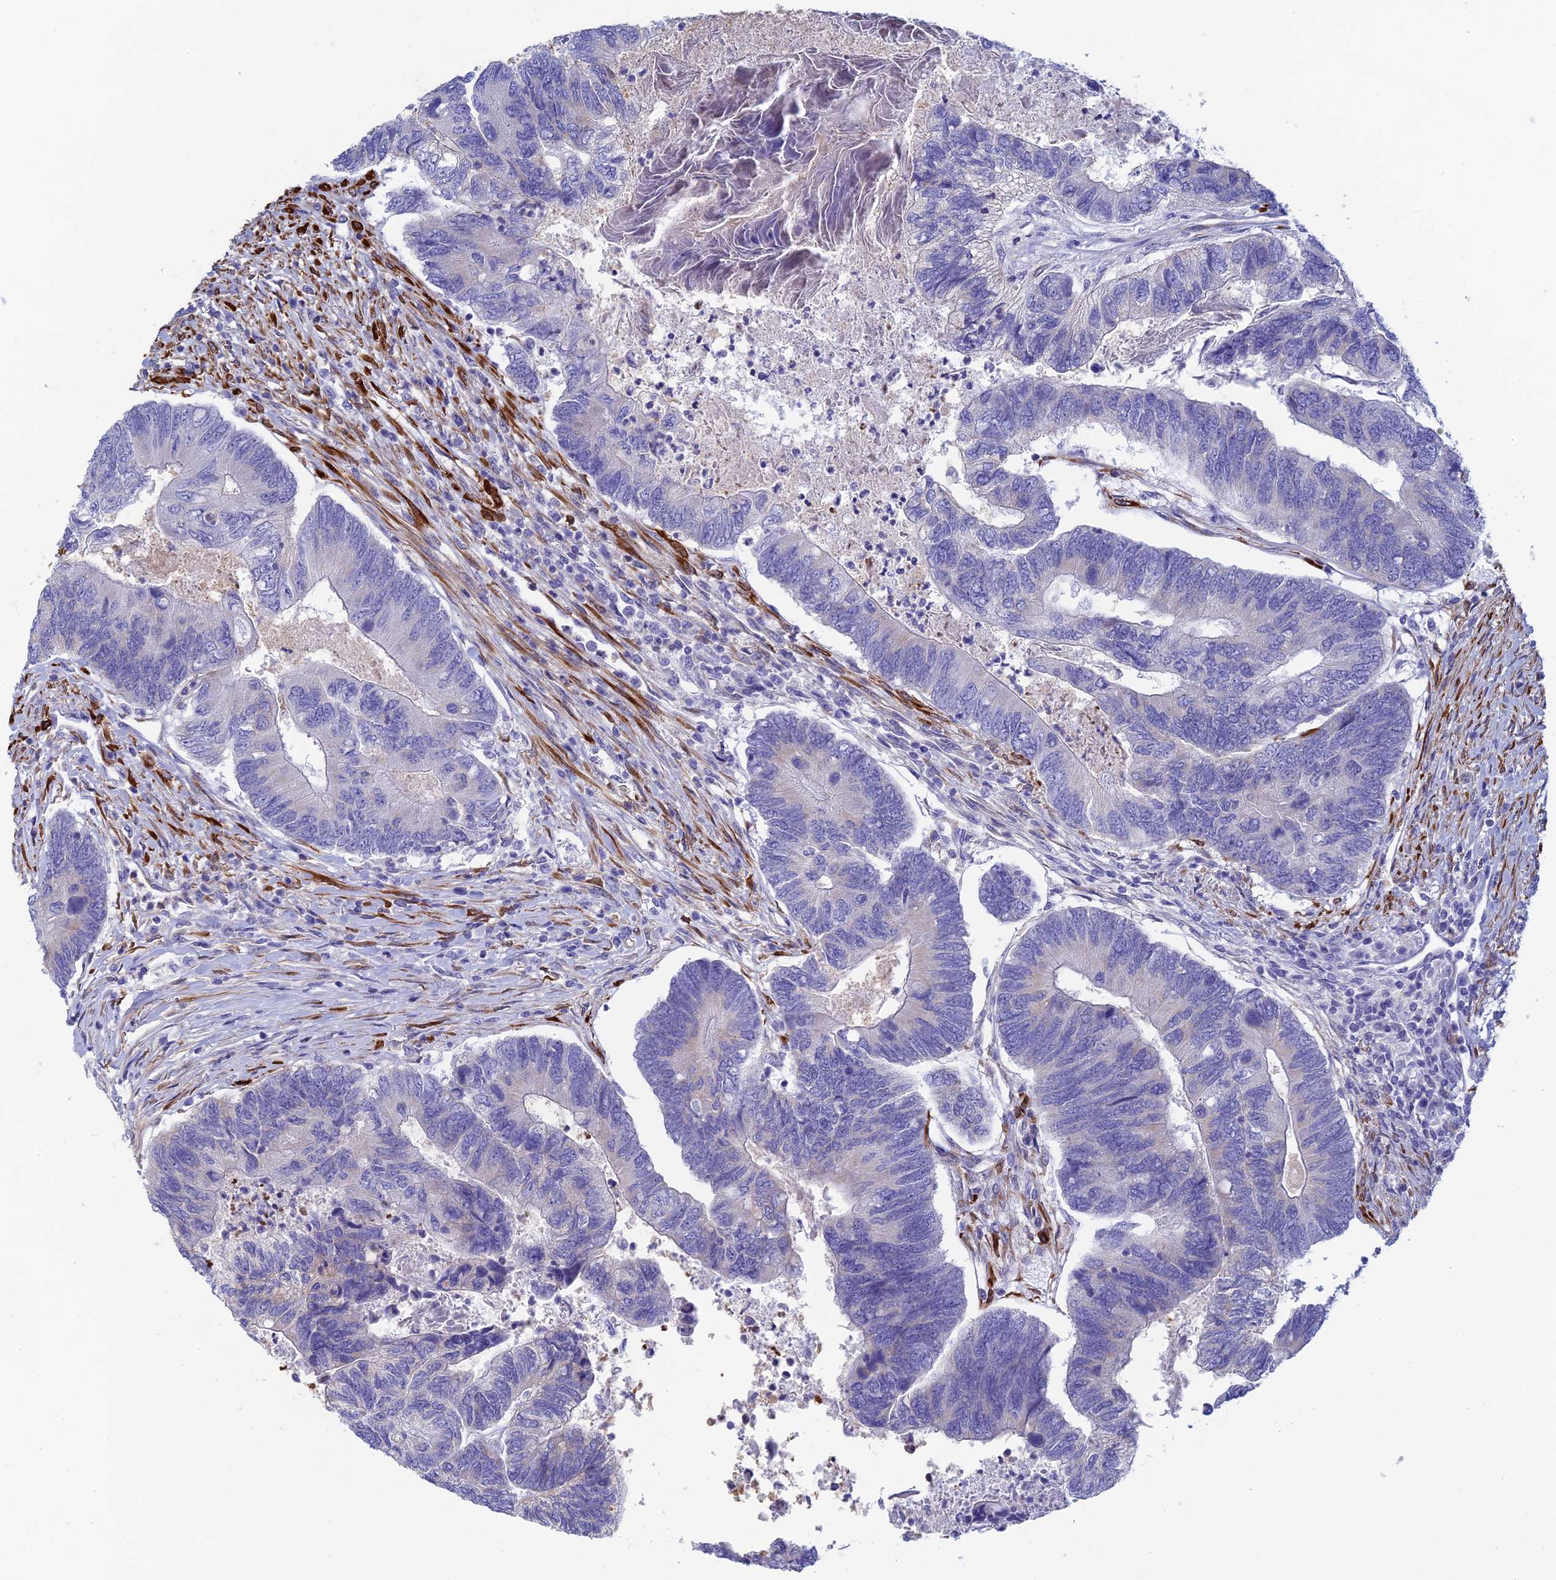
{"staining": {"intensity": "negative", "quantity": "none", "location": "none"}, "tissue": "colorectal cancer", "cell_type": "Tumor cells", "image_type": "cancer", "snomed": [{"axis": "morphology", "description": "Adenocarcinoma, NOS"}, {"axis": "topography", "description": "Colon"}], "caption": "Adenocarcinoma (colorectal) was stained to show a protein in brown. There is no significant staining in tumor cells. (Immunohistochemistry, brightfield microscopy, high magnification).", "gene": "PCDHA8", "patient": {"sex": "female", "age": 67}}